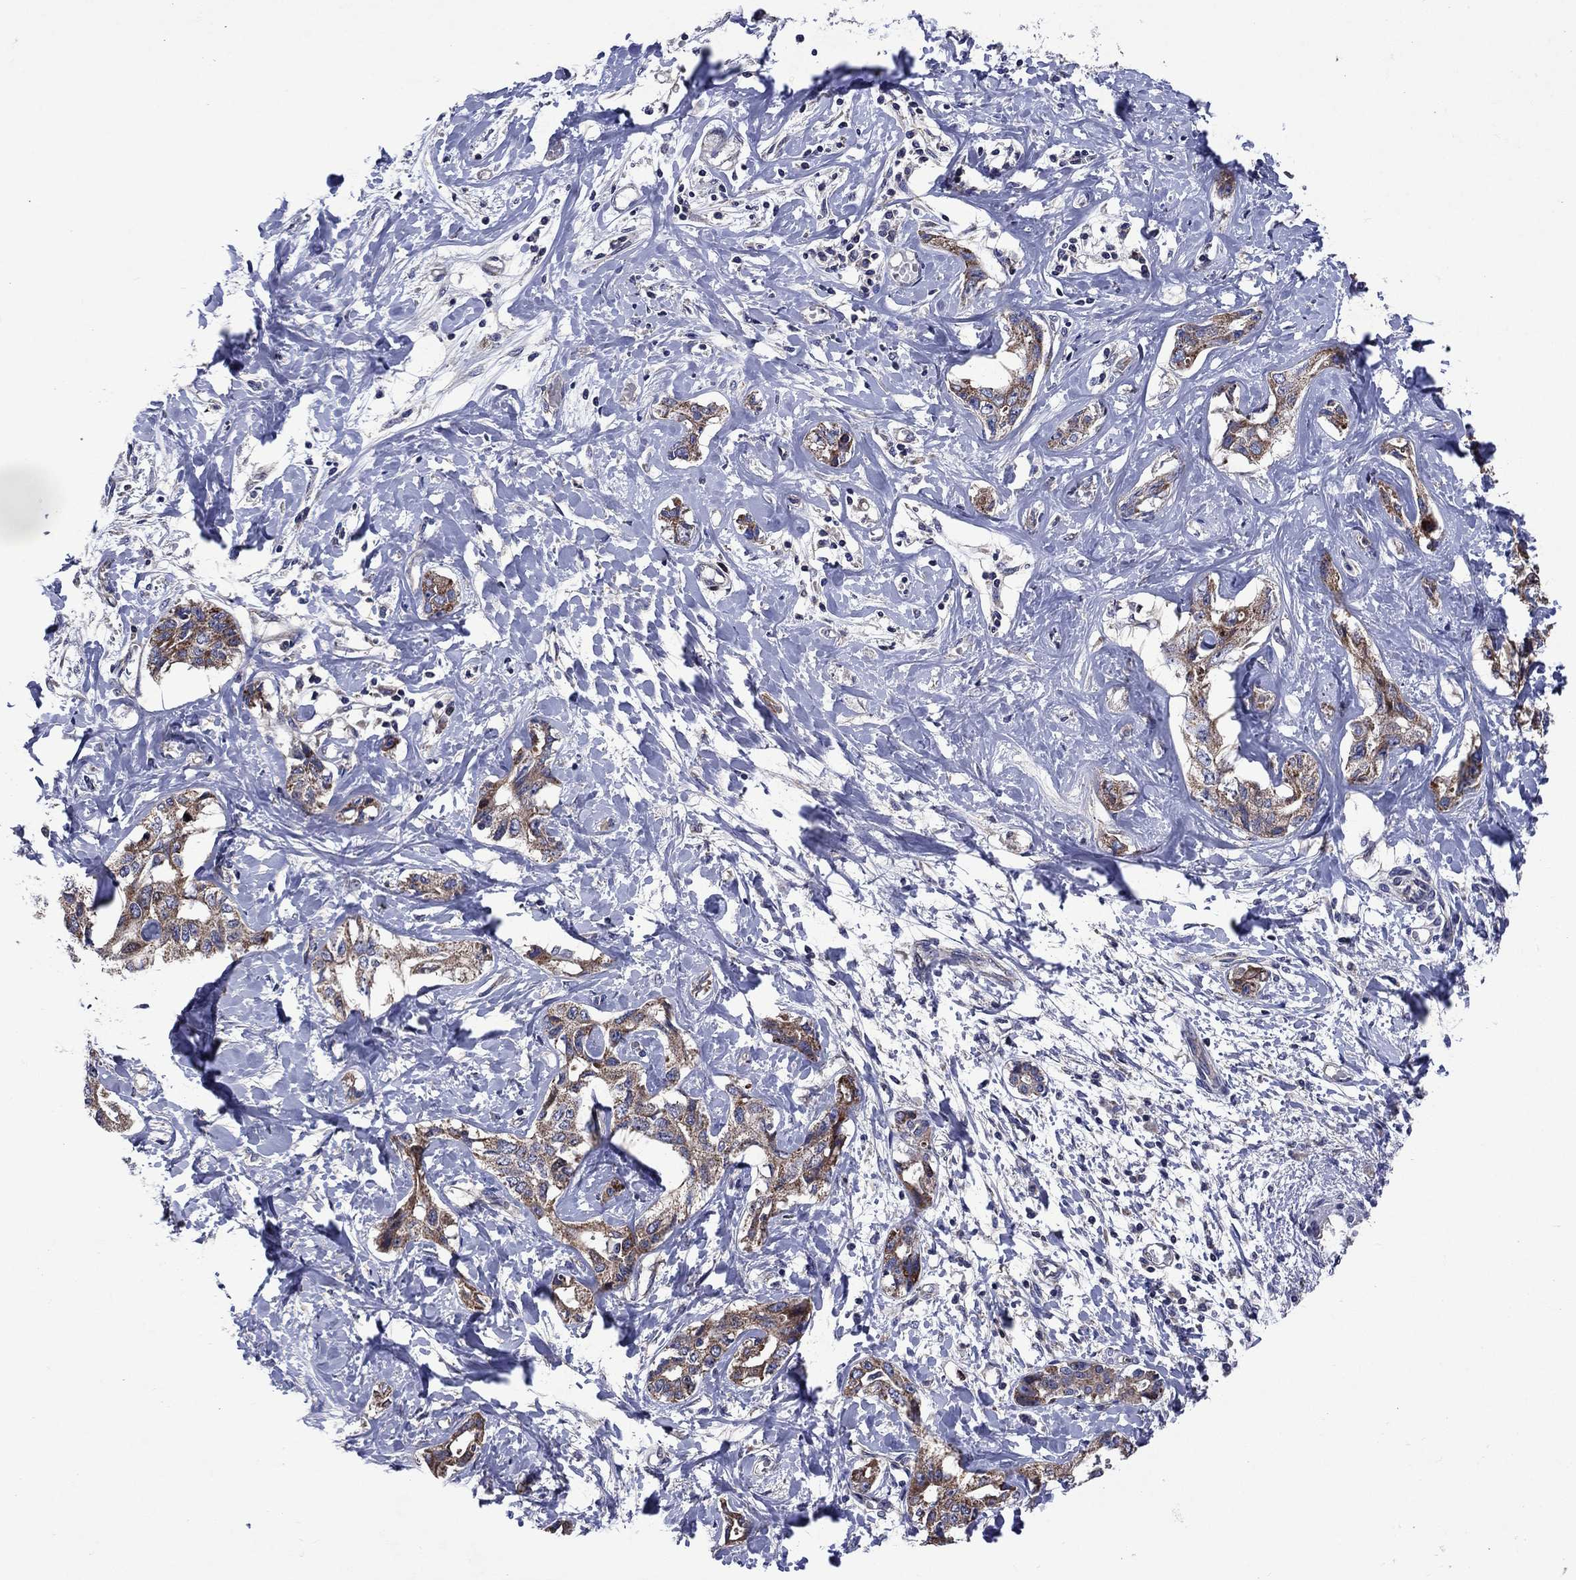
{"staining": {"intensity": "moderate", "quantity": ">75%", "location": "cytoplasmic/membranous"}, "tissue": "liver cancer", "cell_type": "Tumor cells", "image_type": "cancer", "snomed": [{"axis": "morphology", "description": "Cholangiocarcinoma"}, {"axis": "topography", "description": "Liver"}], "caption": "Protein staining exhibits moderate cytoplasmic/membranous staining in approximately >75% of tumor cells in liver cancer. The staining was performed using DAB (3,3'-diaminobenzidine) to visualize the protein expression in brown, while the nuclei were stained in blue with hematoxylin (Magnification: 20x).", "gene": "KIF22", "patient": {"sex": "male", "age": 59}}